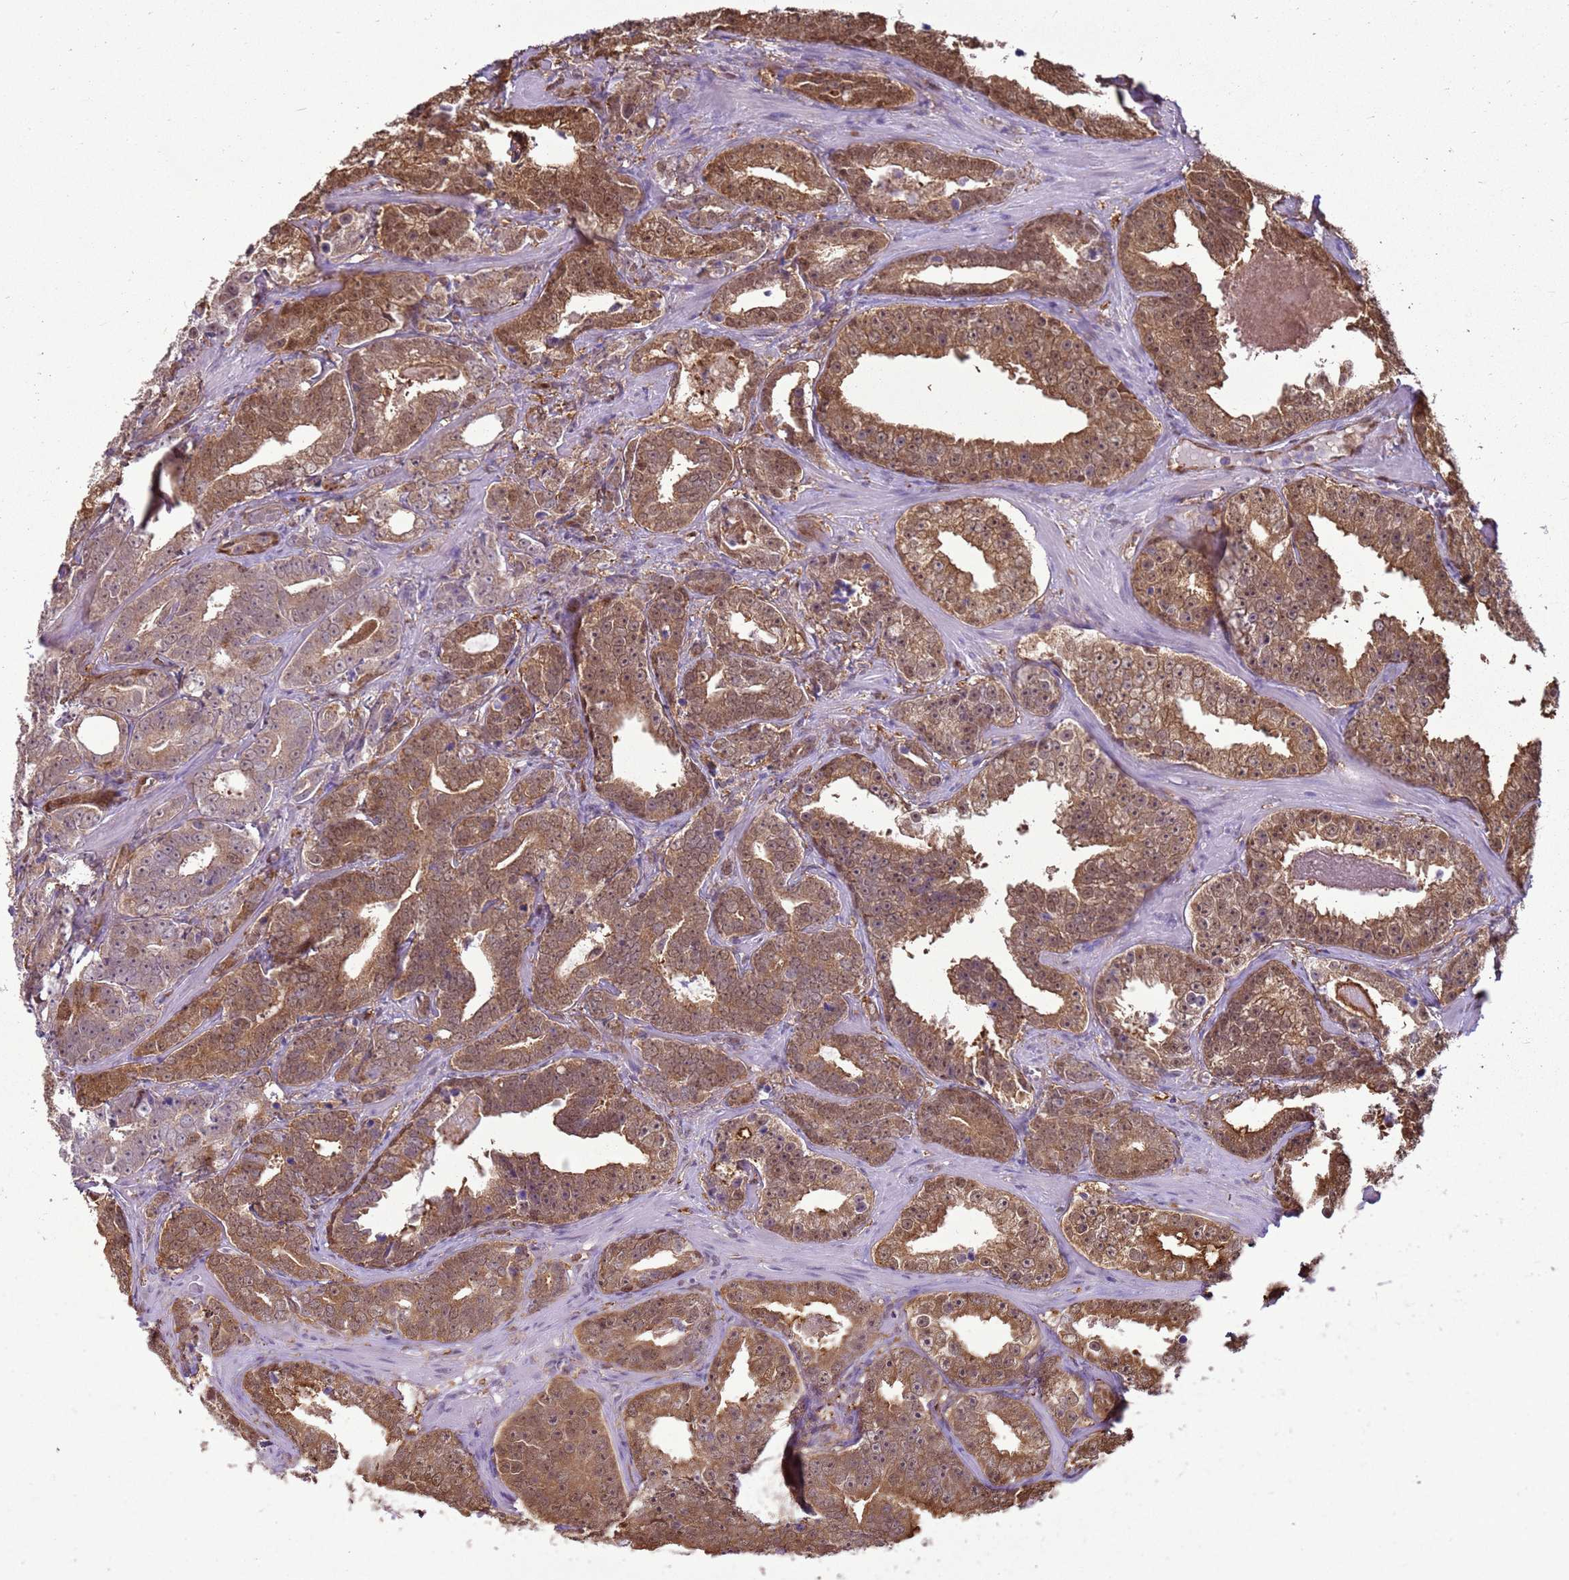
{"staining": {"intensity": "moderate", "quantity": ">75%", "location": "cytoplasmic/membranous"}, "tissue": "prostate cancer", "cell_type": "Tumor cells", "image_type": "cancer", "snomed": [{"axis": "morphology", "description": "Adenocarcinoma, High grade"}, {"axis": "topography", "description": "Prostate"}], "caption": "Immunohistochemical staining of human prostate cancer exhibits medium levels of moderate cytoplasmic/membranous protein staining in about >75% of tumor cells.", "gene": "YWHAE", "patient": {"sex": "male", "age": 62}}